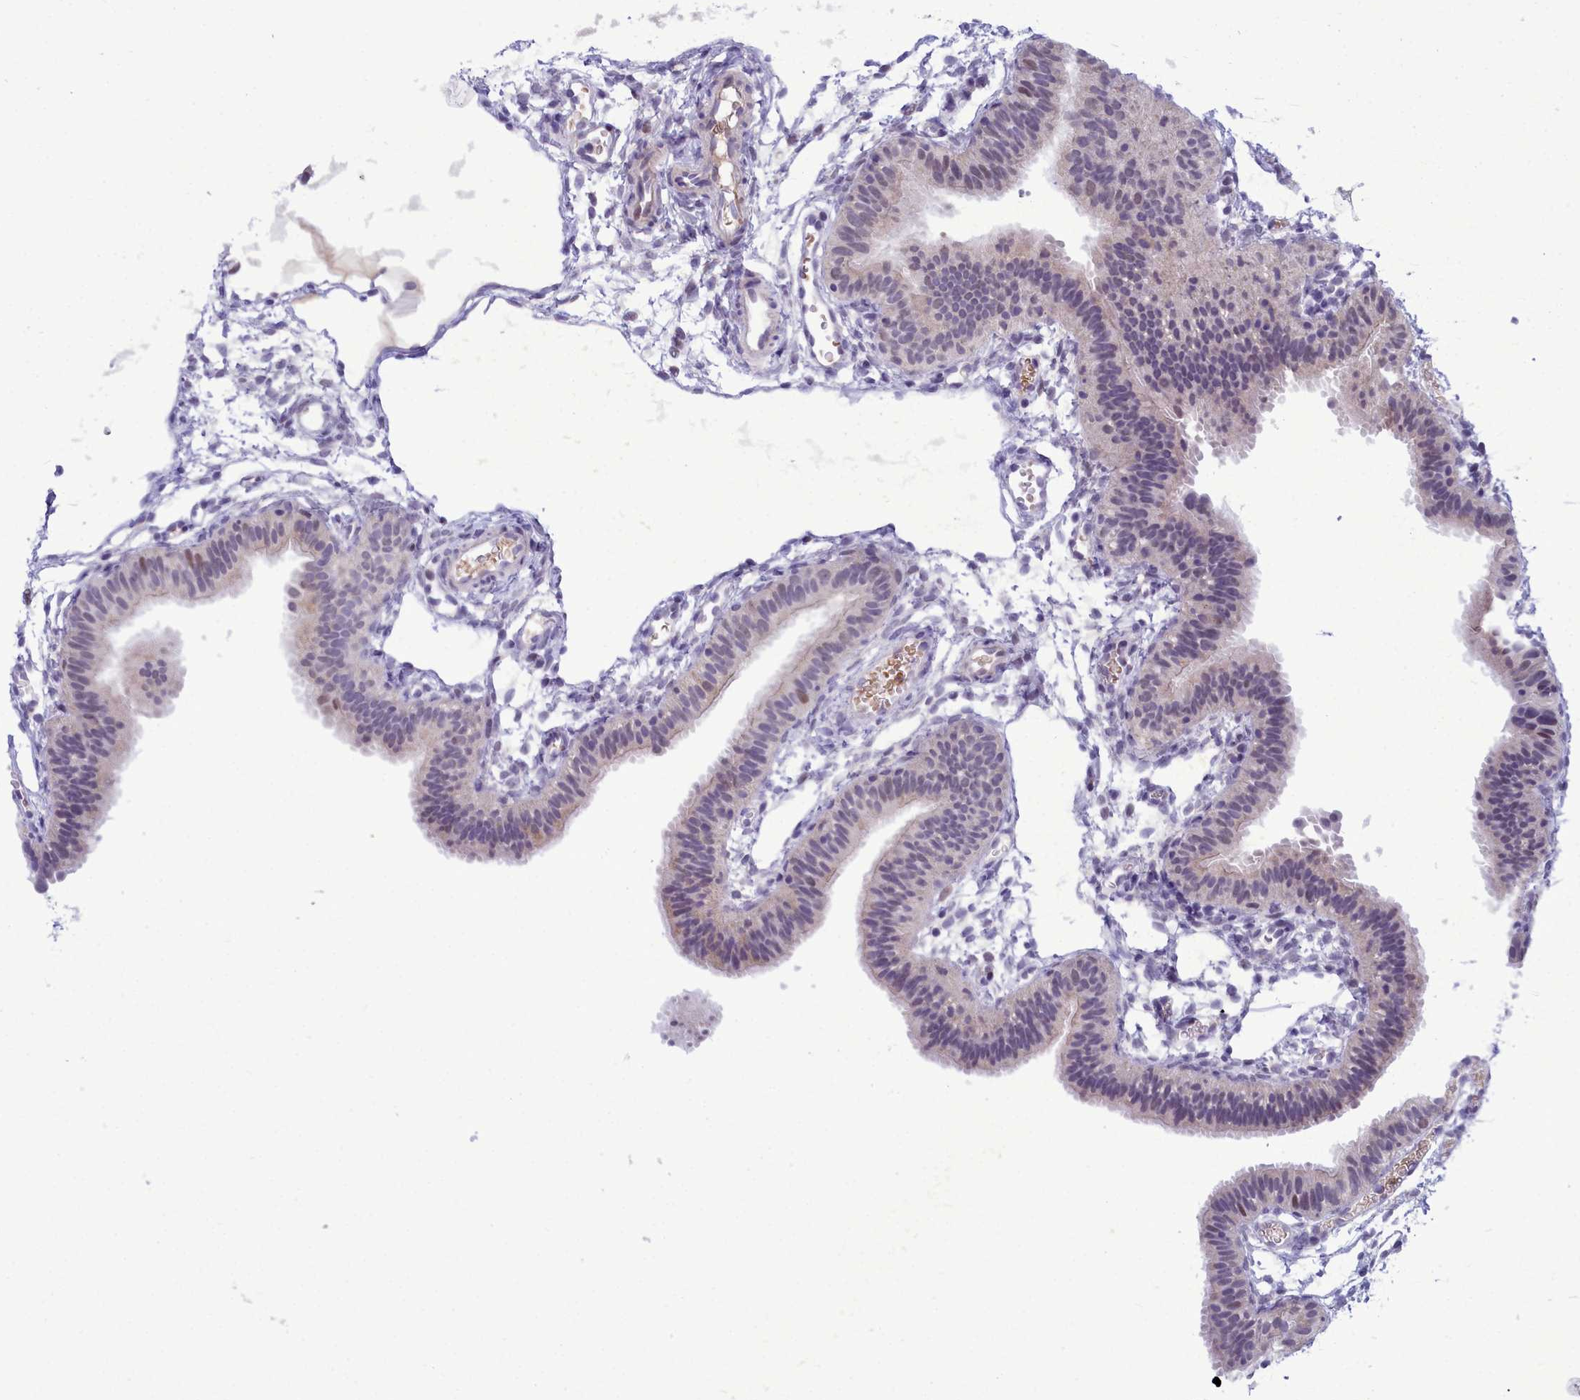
{"staining": {"intensity": "moderate", "quantity": "25%-75%", "location": "nuclear"}, "tissue": "fallopian tube", "cell_type": "Glandular cells", "image_type": "normal", "snomed": [{"axis": "morphology", "description": "Normal tissue, NOS"}, {"axis": "topography", "description": "Fallopian tube"}], "caption": "IHC of benign human fallopian tube displays medium levels of moderate nuclear staining in about 25%-75% of glandular cells. (DAB IHC, brown staining for protein, blue staining for nuclei).", "gene": "POM121L2", "patient": {"sex": "female", "age": 35}}